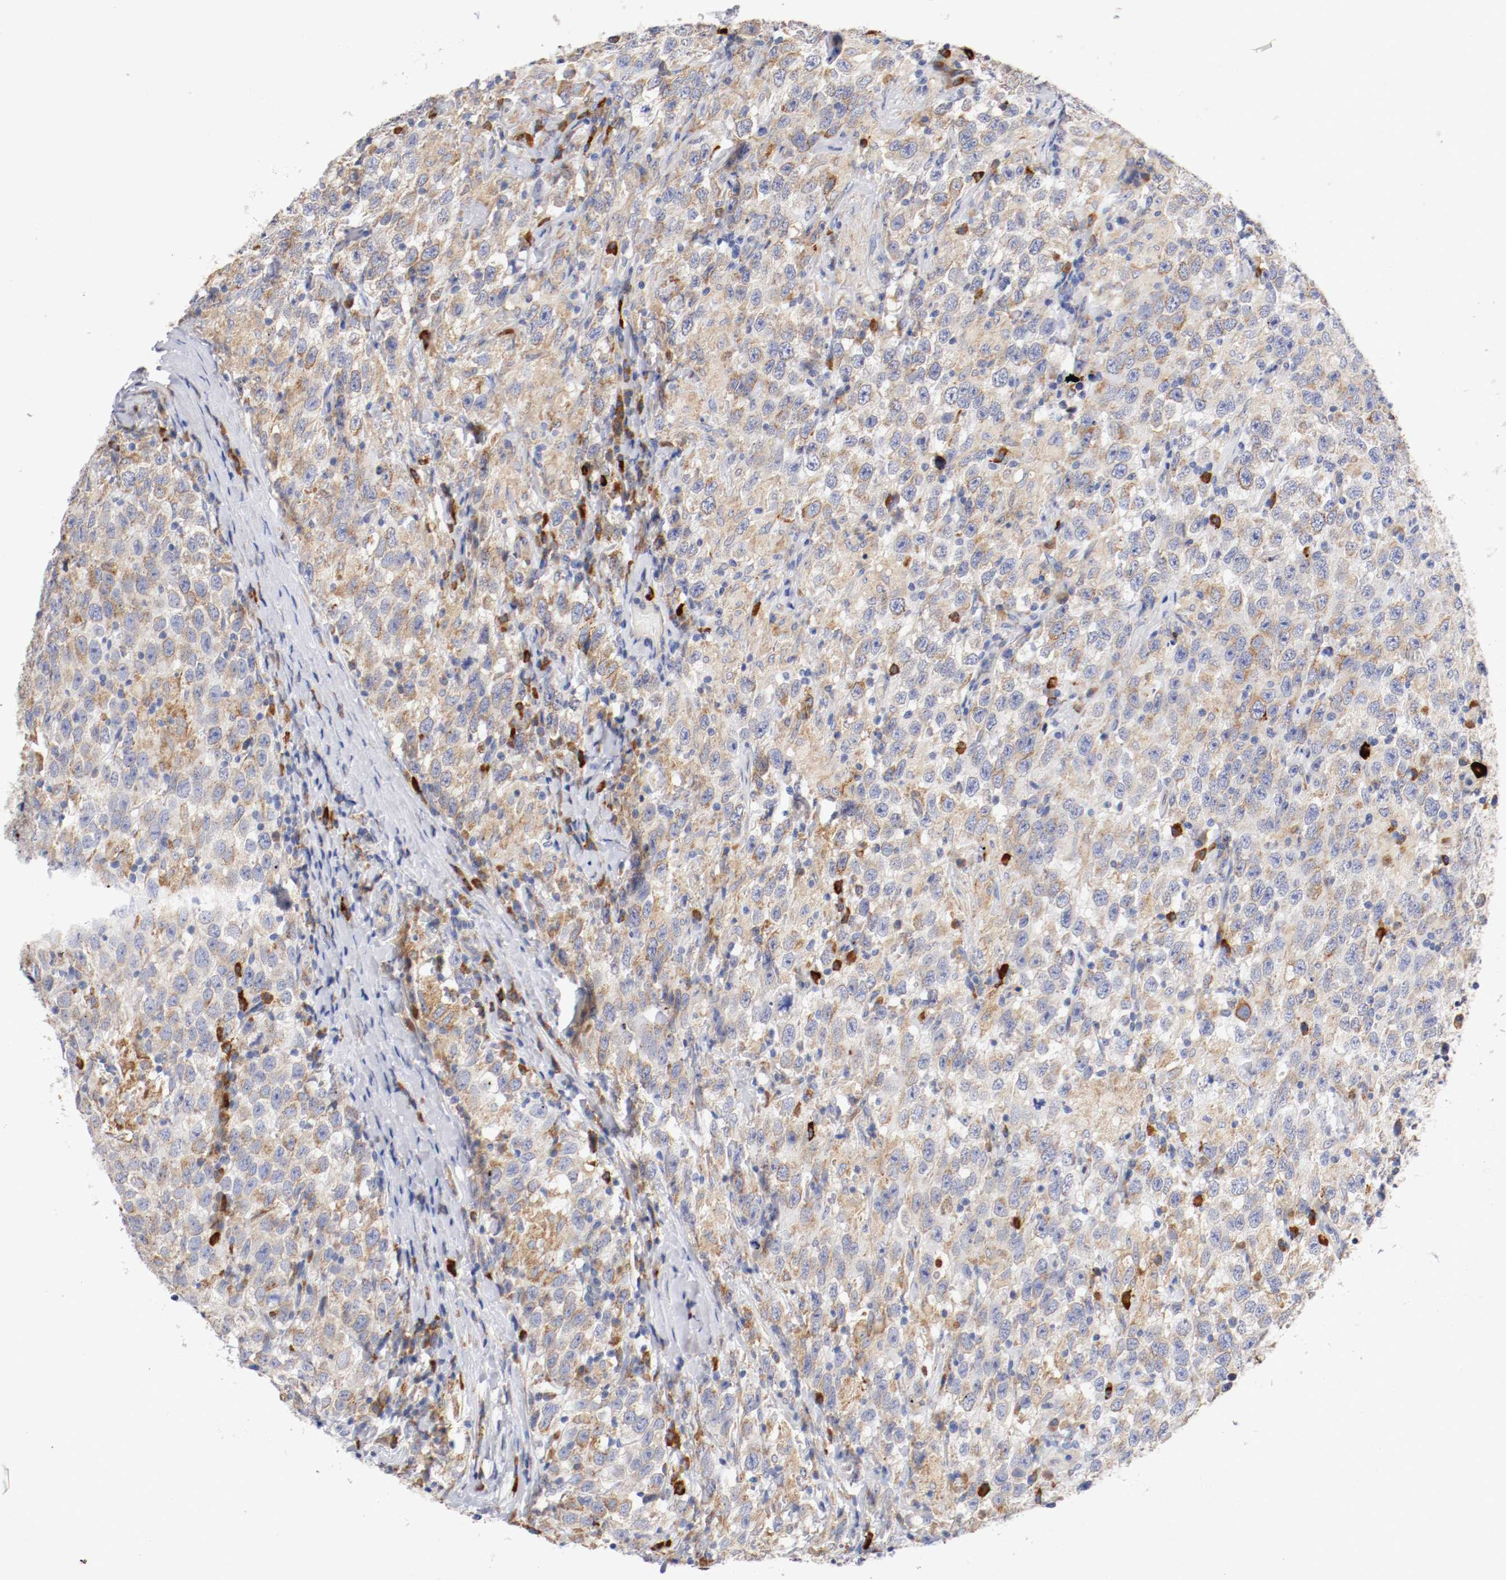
{"staining": {"intensity": "moderate", "quantity": ">75%", "location": "cytoplasmic/membranous"}, "tissue": "testis cancer", "cell_type": "Tumor cells", "image_type": "cancer", "snomed": [{"axis": "morphology", "description": "Seminoma, NOS"}, {"axis": "topography", "description": "Testis"}], "caption": "A photomicrograph showing moderate cytoplasmic/membranous expression in approximately >75% of tumor cells in testis cancer, as visualized by brown immunohistochemical staining.", "gene": "TRAF2", "patient": {"sex": "male", "age": 41}}